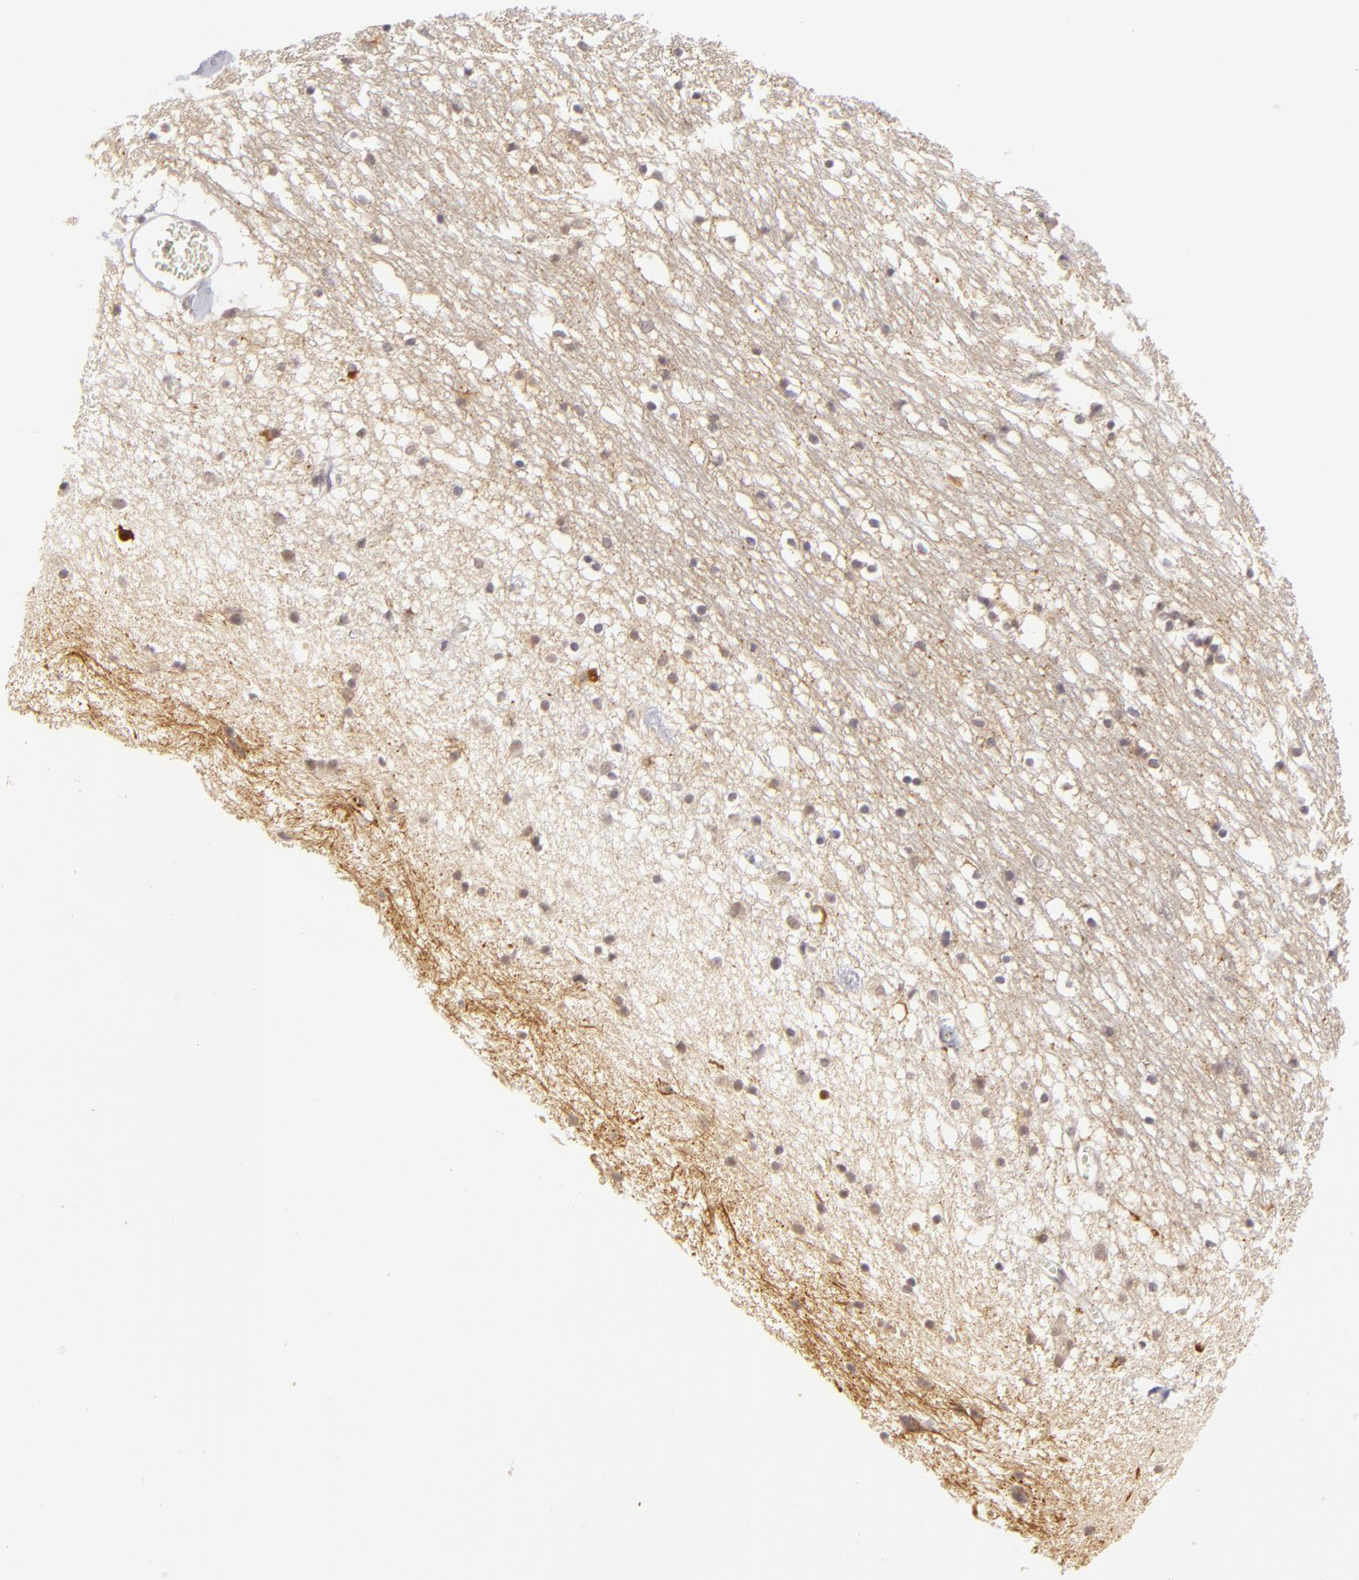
{"staining": {"intensity": "negative", "quantity": "none", "location": "none"}, "tissue": "caudate", "cell_type": "Glial cells", "image_type": "normal", "snomed": [{"axis": "morphology", "description": "Normal tissue, NOS"}, {"axis": "topography", "description": "Lateral ventricle wall"}], "caption": "The photomicrograph reveals no staining of glial cells in benign caudate. (DAB IHC visualized using brightfield microscopy, high magnification).", "gene": "DLG3", "patient": {"sex": "male", "age": 45}}